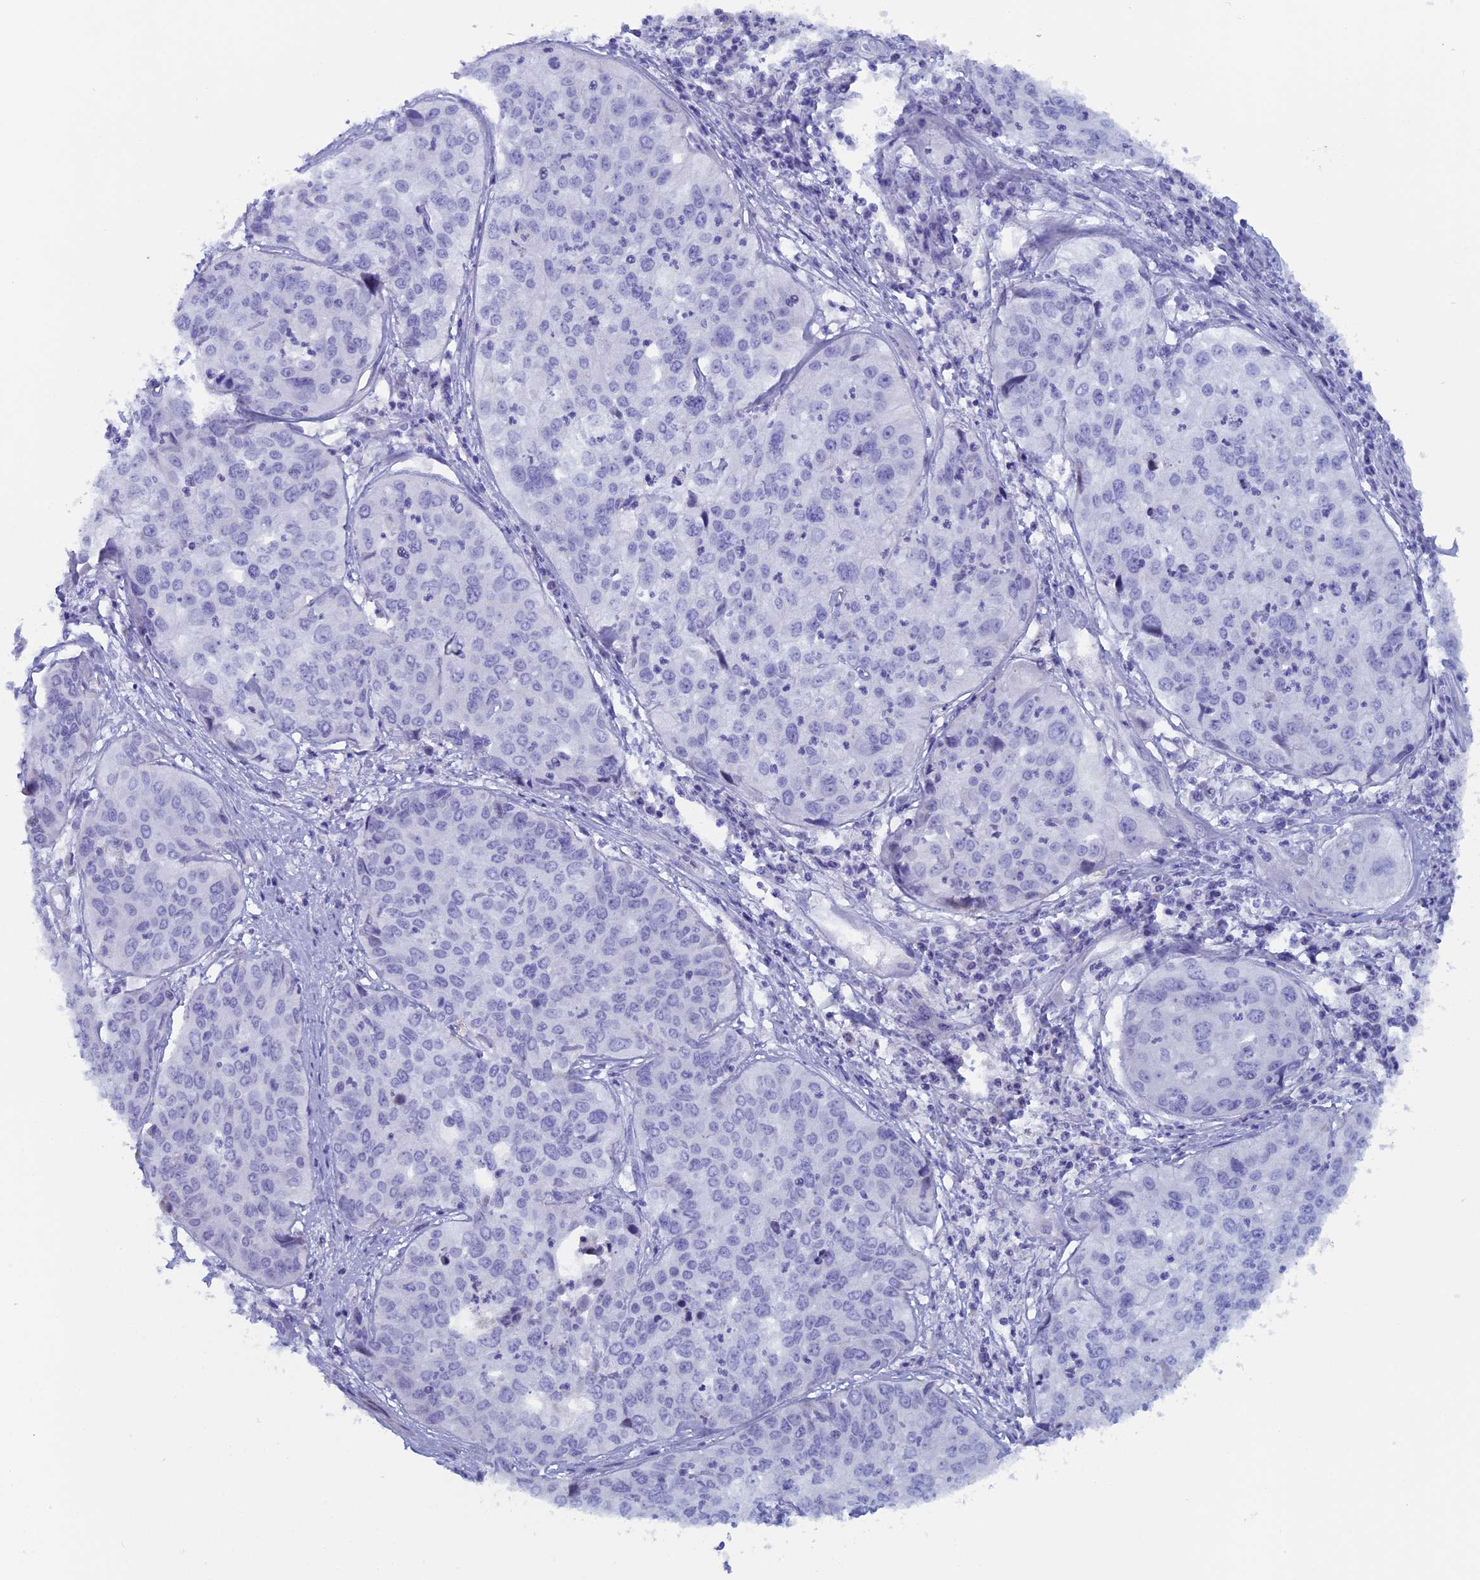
{"staining": {"intensity": "negative", "quantity": "none", "location": "none"}, "tissue": "cervical cancer", "cell_type": "Tumor cells", "image_type": "cancer", "snomed": [{"axis": "morphology", "description": "Squamous cell carcinoma, NOS"}, {"axis": "topography", "description": "Cervix"}], "caption": "Micrograph shows no significant protein staining in tumor cells of squamous cell carcinoma (cervical).", "gene": "NIBAN3", "patient": {"sex": "female", "age": 31}}